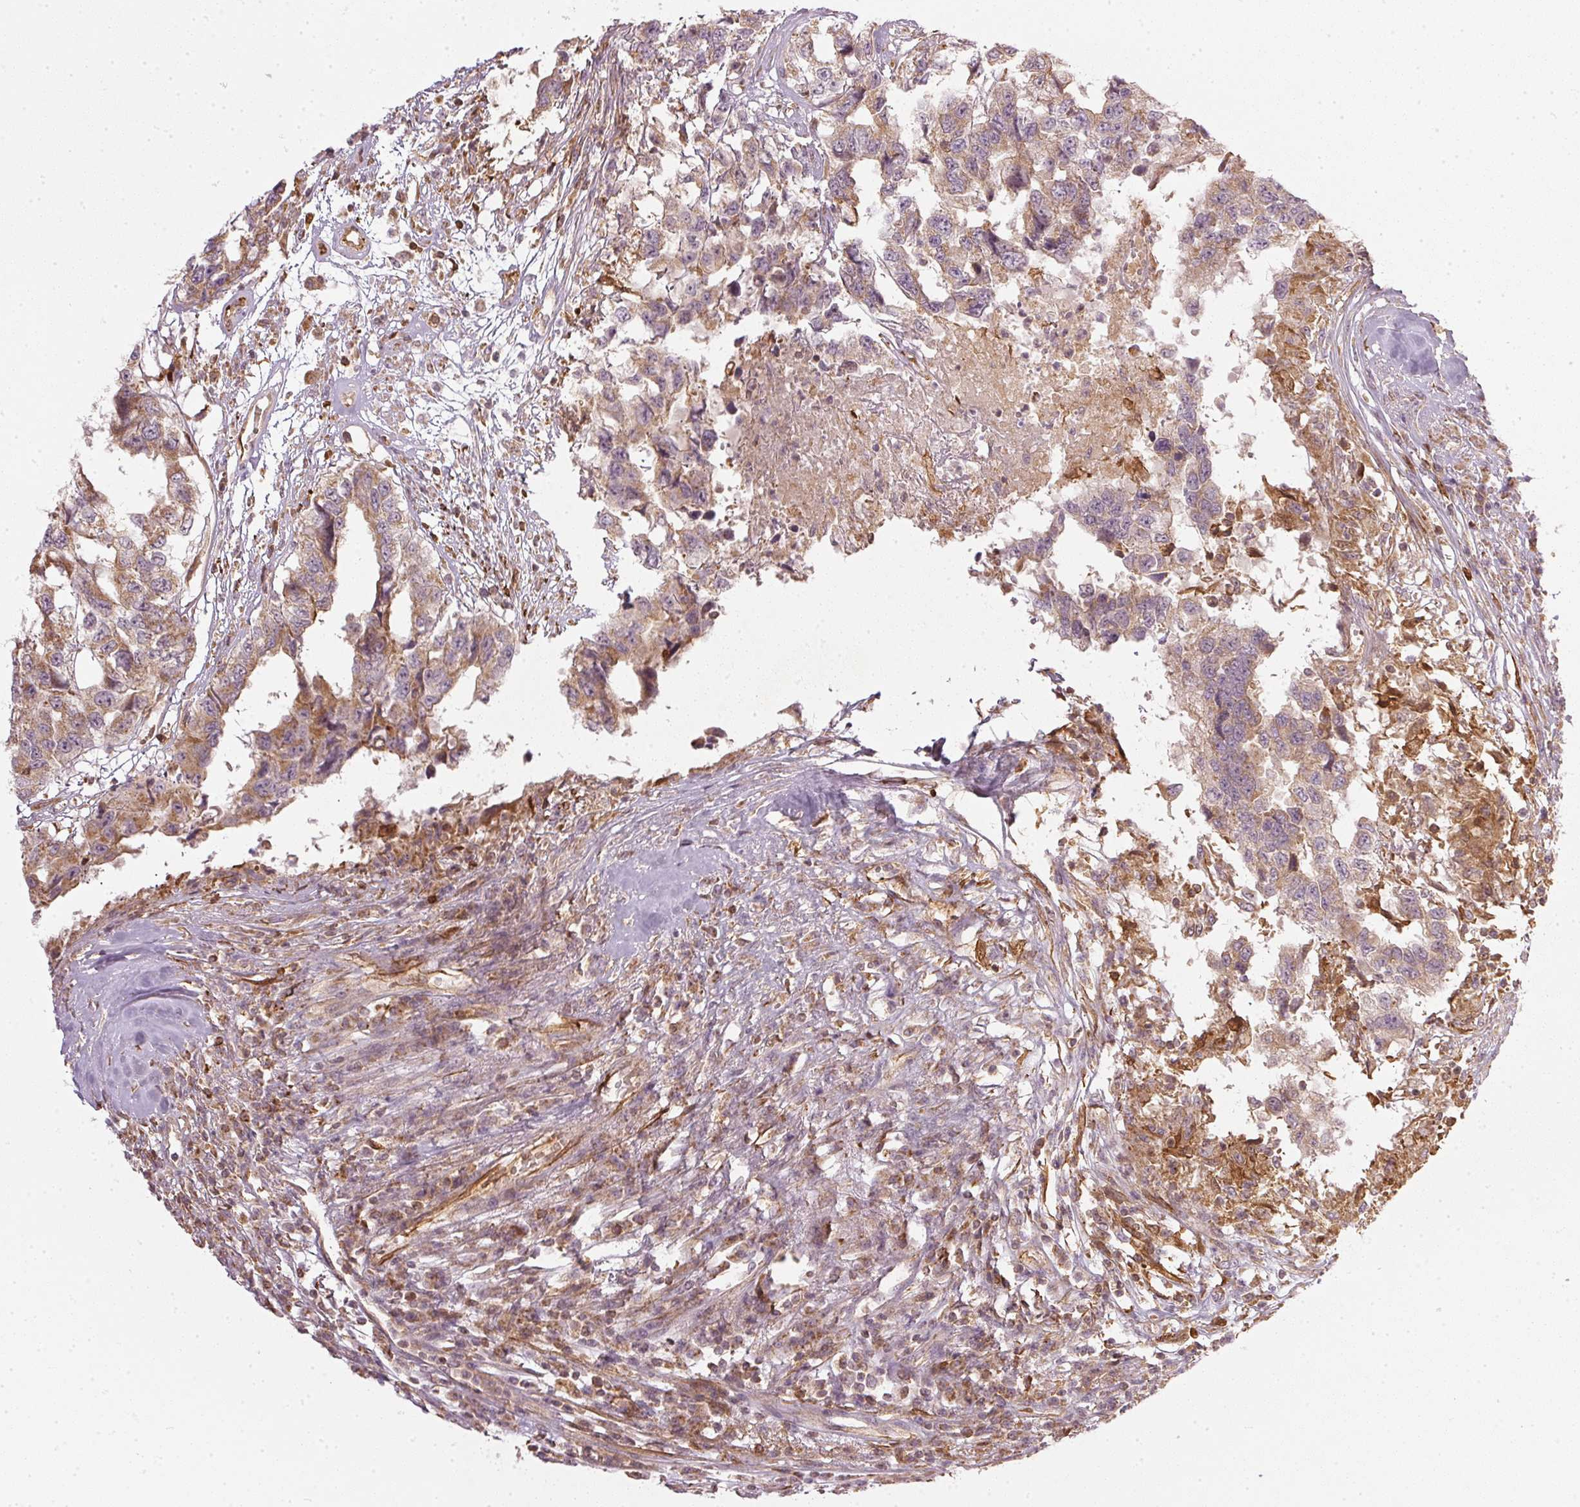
{"staining": {"intensity": "weak", "quantity": "25%-75%", "location": "cytoplasmic/membranous"}, "tissue": "testis cancer", "cell_type": "Tumor cells", "image_type": "cancer", "snomed": [{"axis": "morphology", "description": "Carcinoma, Embryonal, NOS"}, {"axis": "topography", "description": "Testis"}], "caption": "Immunohistochemistry image of neoplastic tissue: testis cancer stained using immunohistochemistry (IHC) shows low levels of weak protein expression localized specifically in the cytoplasmic/membranous of tumor cells, appearing as a cytoplasmic/membranous brown color.", "gene": "NADK2", "patient": {"sex": "male", "age": 83}}